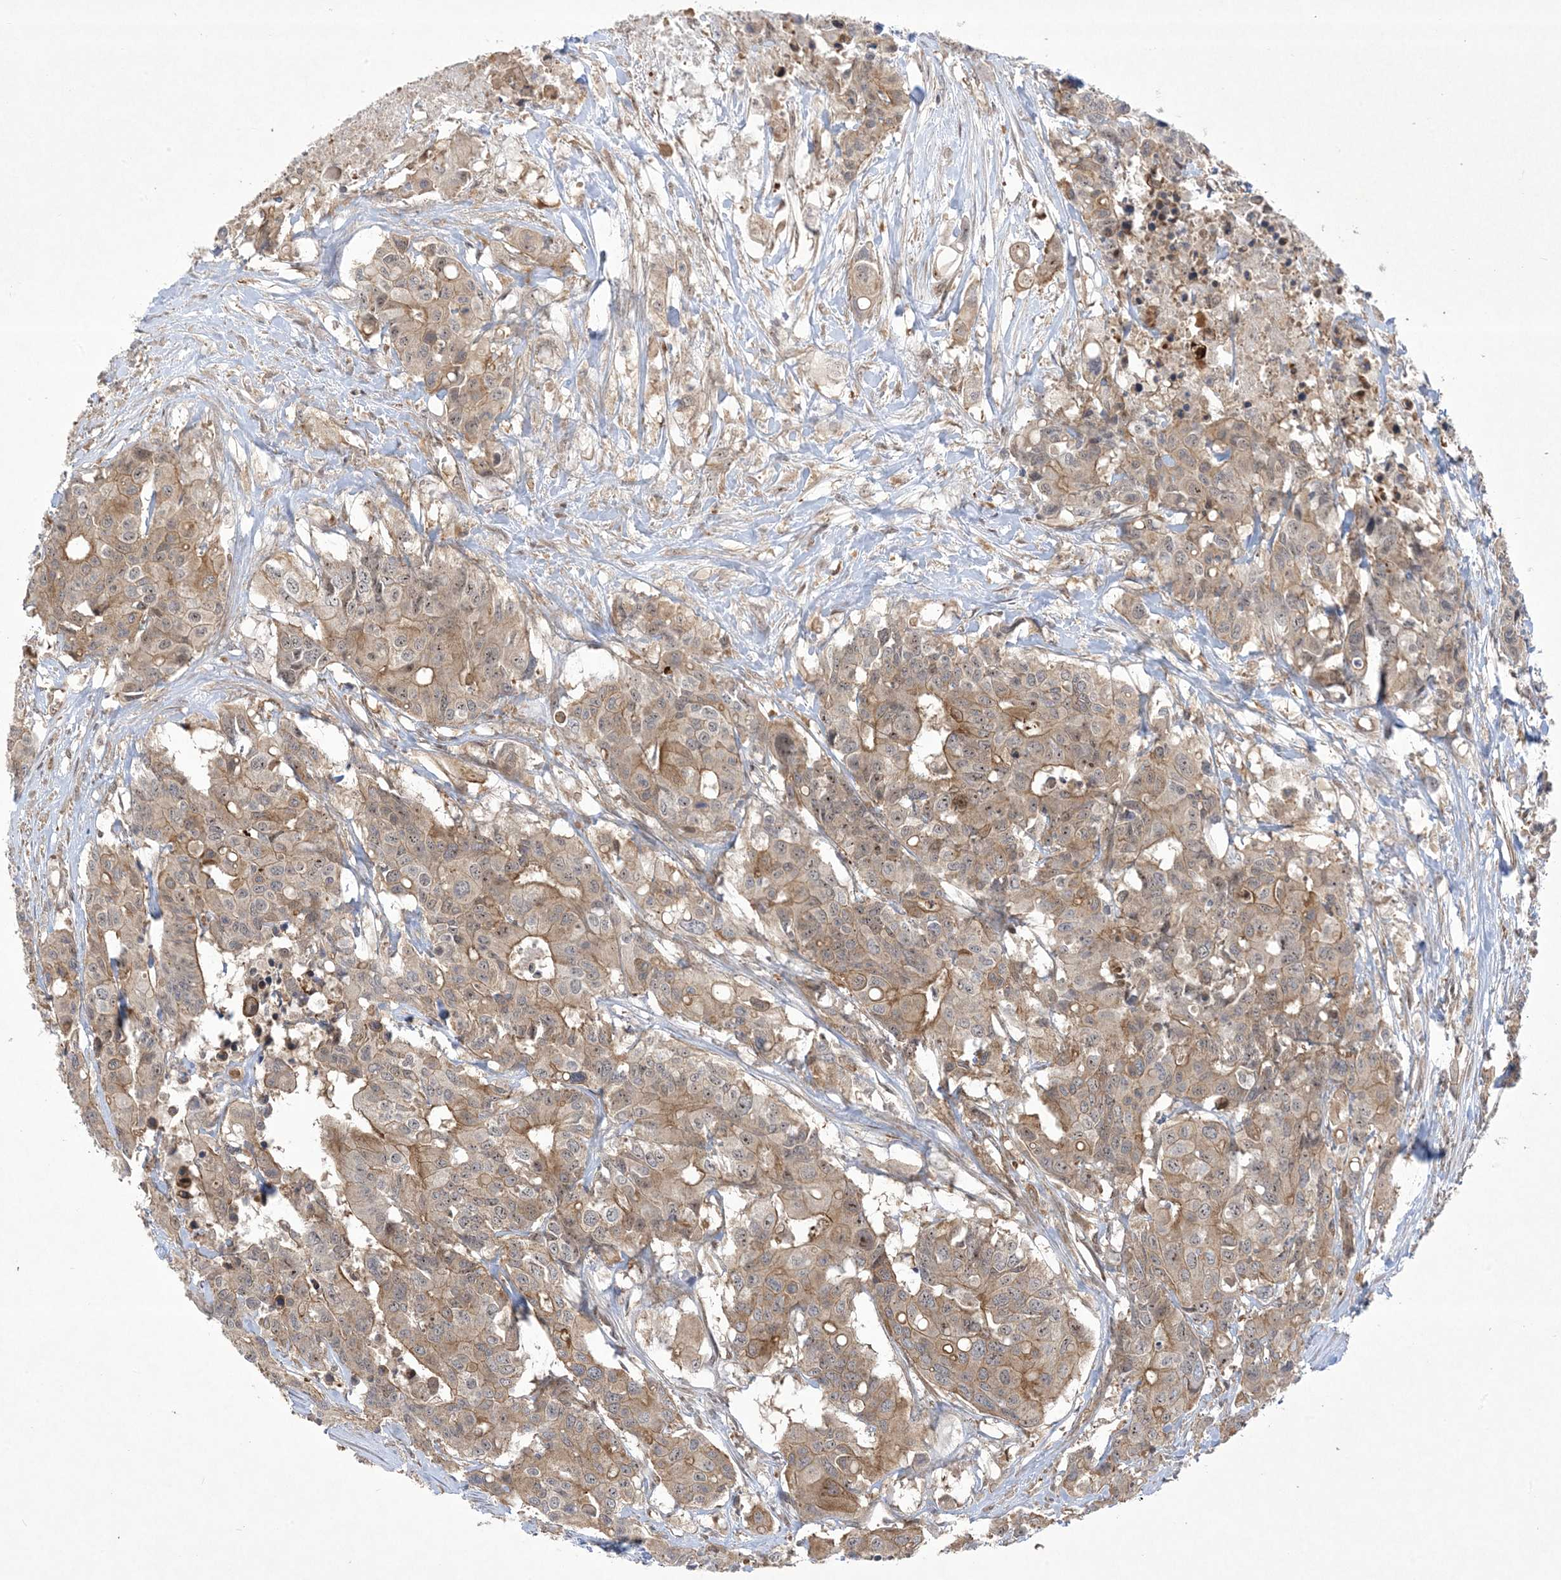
{"staining": {"intensity": "moderate", "quantity": ">75%", "location": "cytoplasmic/membranous"}, "tissue": "colorectal cancer", "cell_type": "Tumor cells", "image_type": "cancer", "snomed": [{"axis": "morphology", "description": "Adenocarcinoma, NOS"}, {"axis": "topography", "description": "Colon"}], "caption": "Immunohistochemistry of human colorectal cancer (adenocarcinoma) shows medium levels of moderate cytoplasmic/membranous staining in approximately >75% of tumor cells.", "gene": "SOGA3", "patient": {"sex": "male", "age": 77}}